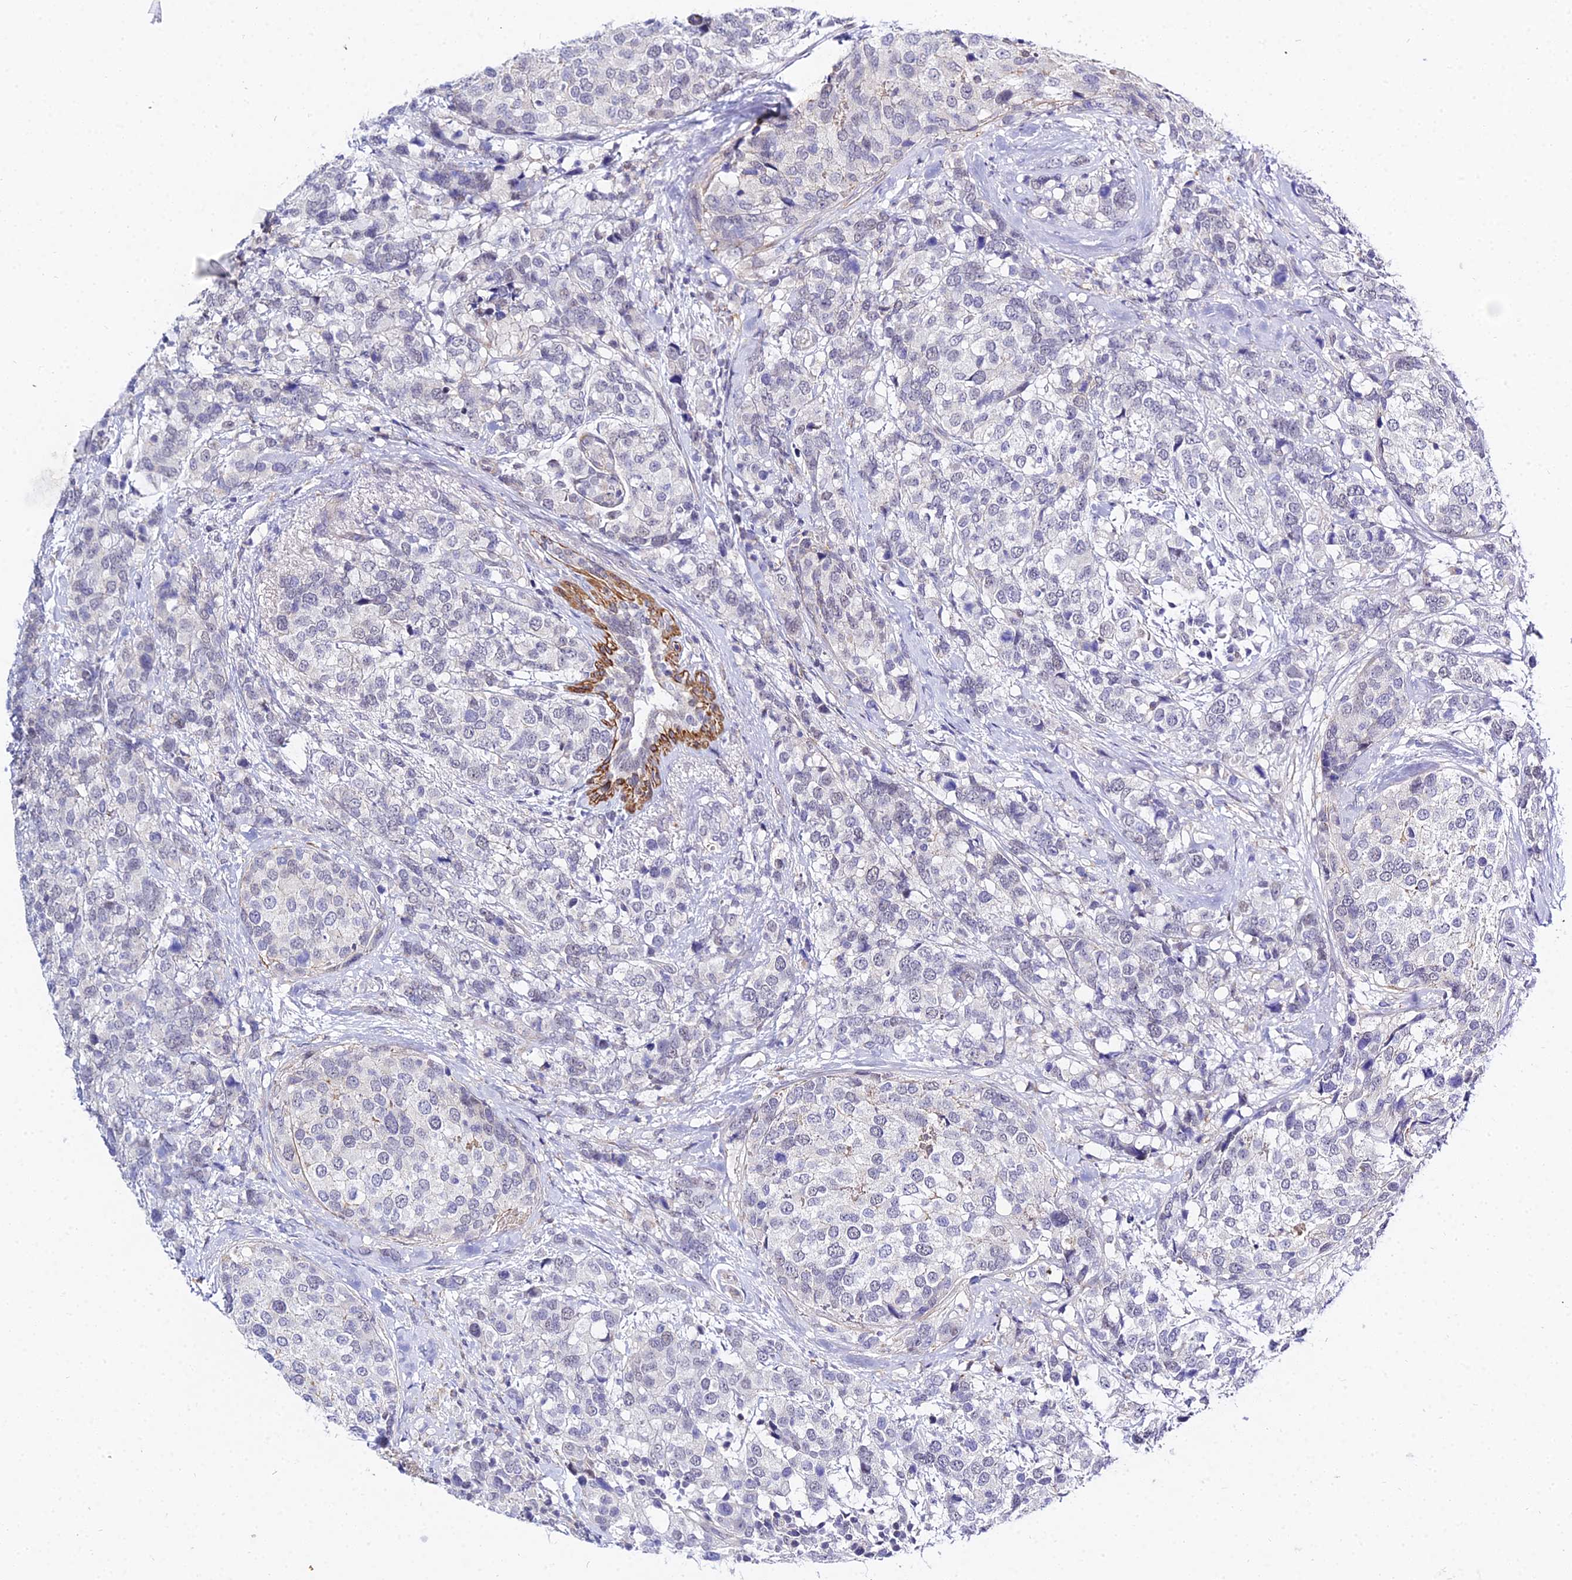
{"staining": {"intensity": "negative", "quantity": "none", "location": "none"}, "tissue": "breast cancer", "cell_type": "Tumor cells", "image_type": "cancer", "snomed": [{"axis": "morphology", "description": "Lobular carcinoma"}, {"axis": "topography", "description": "Breast"}], "caption": "Tumor cells are negative for protein expression in human lobular carcinoma (breast).", "gene": "ZNF628", "patient": {"sex": "female", "age": 59}}